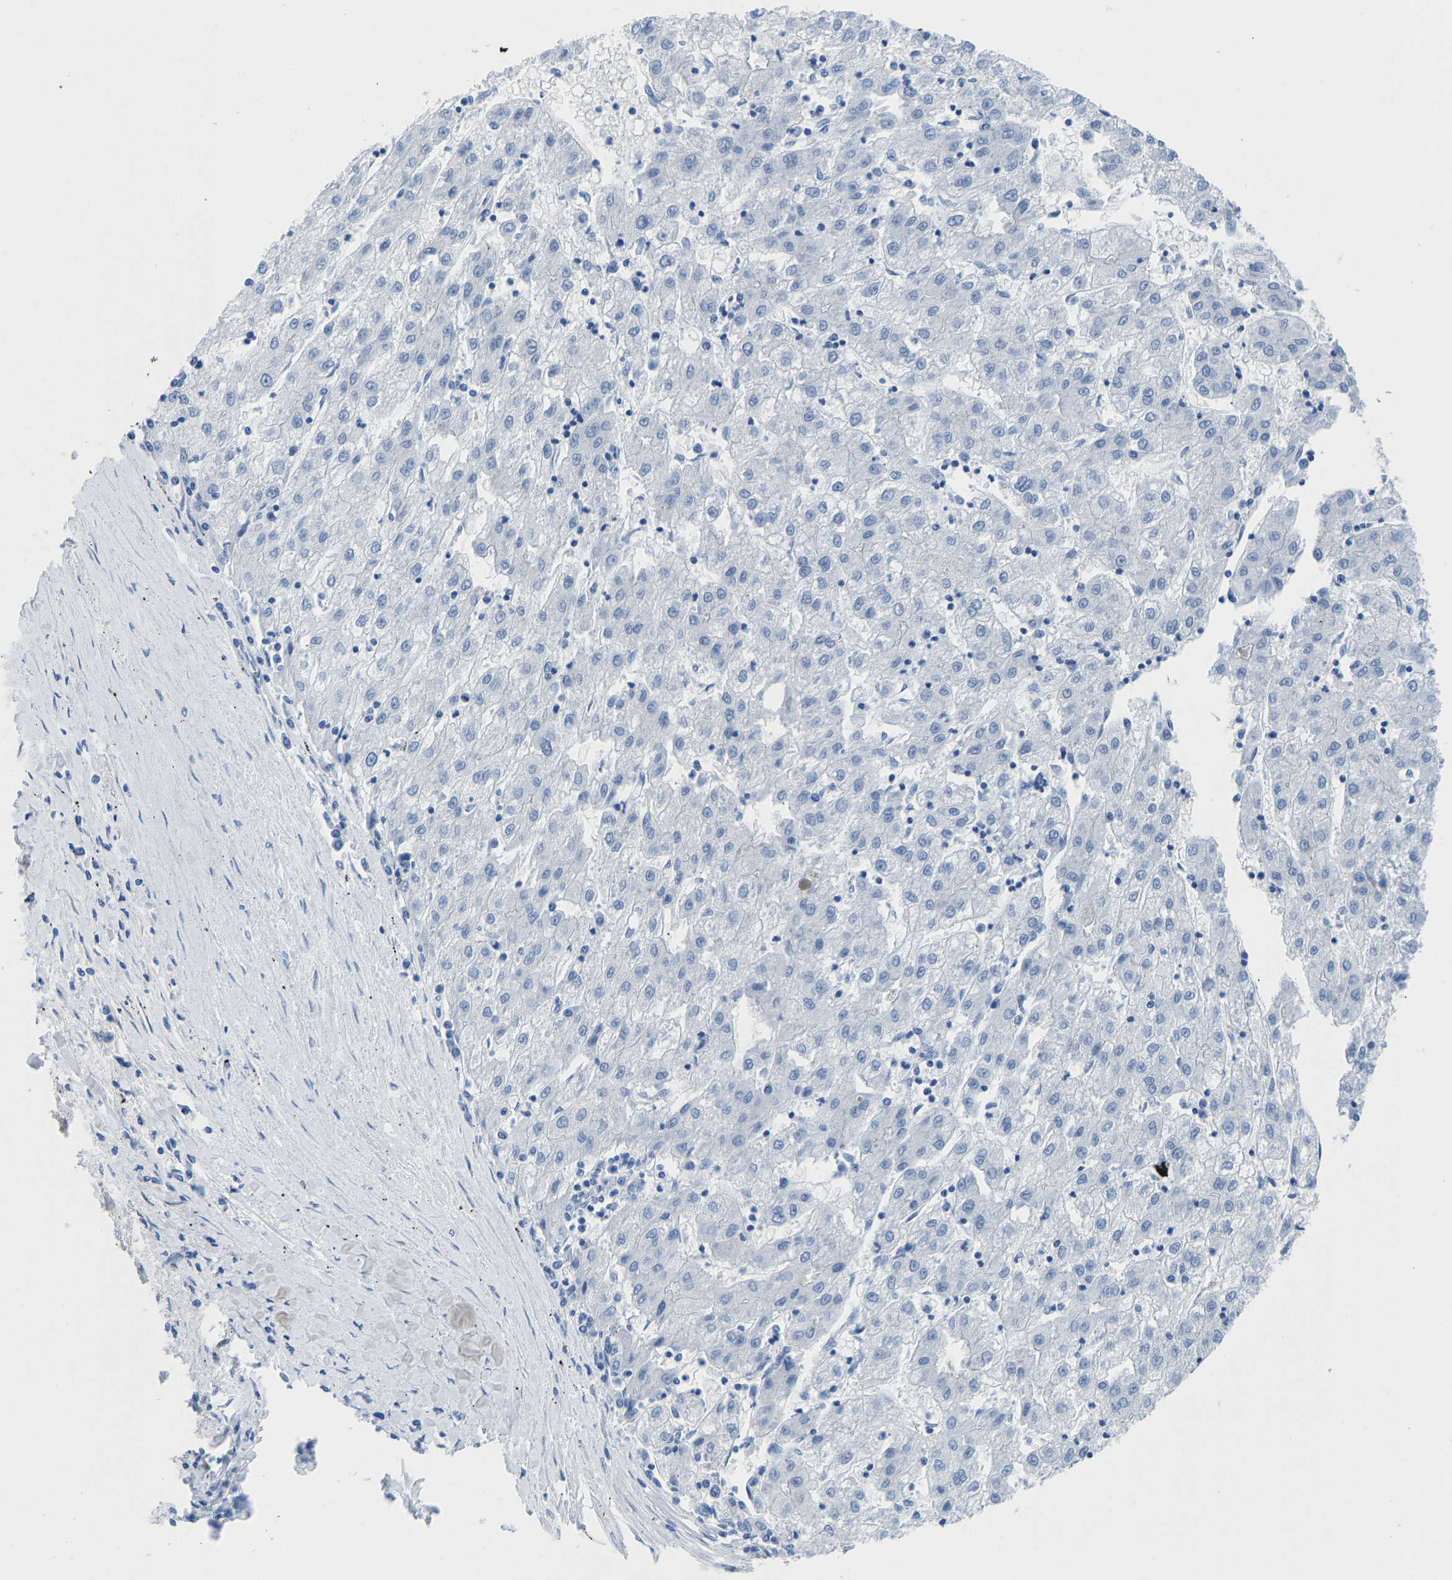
{"staining": {"intensity": "negative", "quantity": "none", "location": "none"}, "tissue": "liver cancer", "cell_type": "Tumor cells", "image_type": "cancer", "snomed": [{"axis": "morphology", "description": "Carcinoma, Hepatocellular, NOS"}, {"axis": "topography", "description": "Liver"}], "caption": "There is no significant expression in tumor cells of hepatocellular carcinoma (liver). (DAB (3,3'-diaminobenzidine) IHC visualized using brightfield microscopy, high magnification).", "gene": "NKAIN3", "patient": {"sex": "male", "age": 72}}